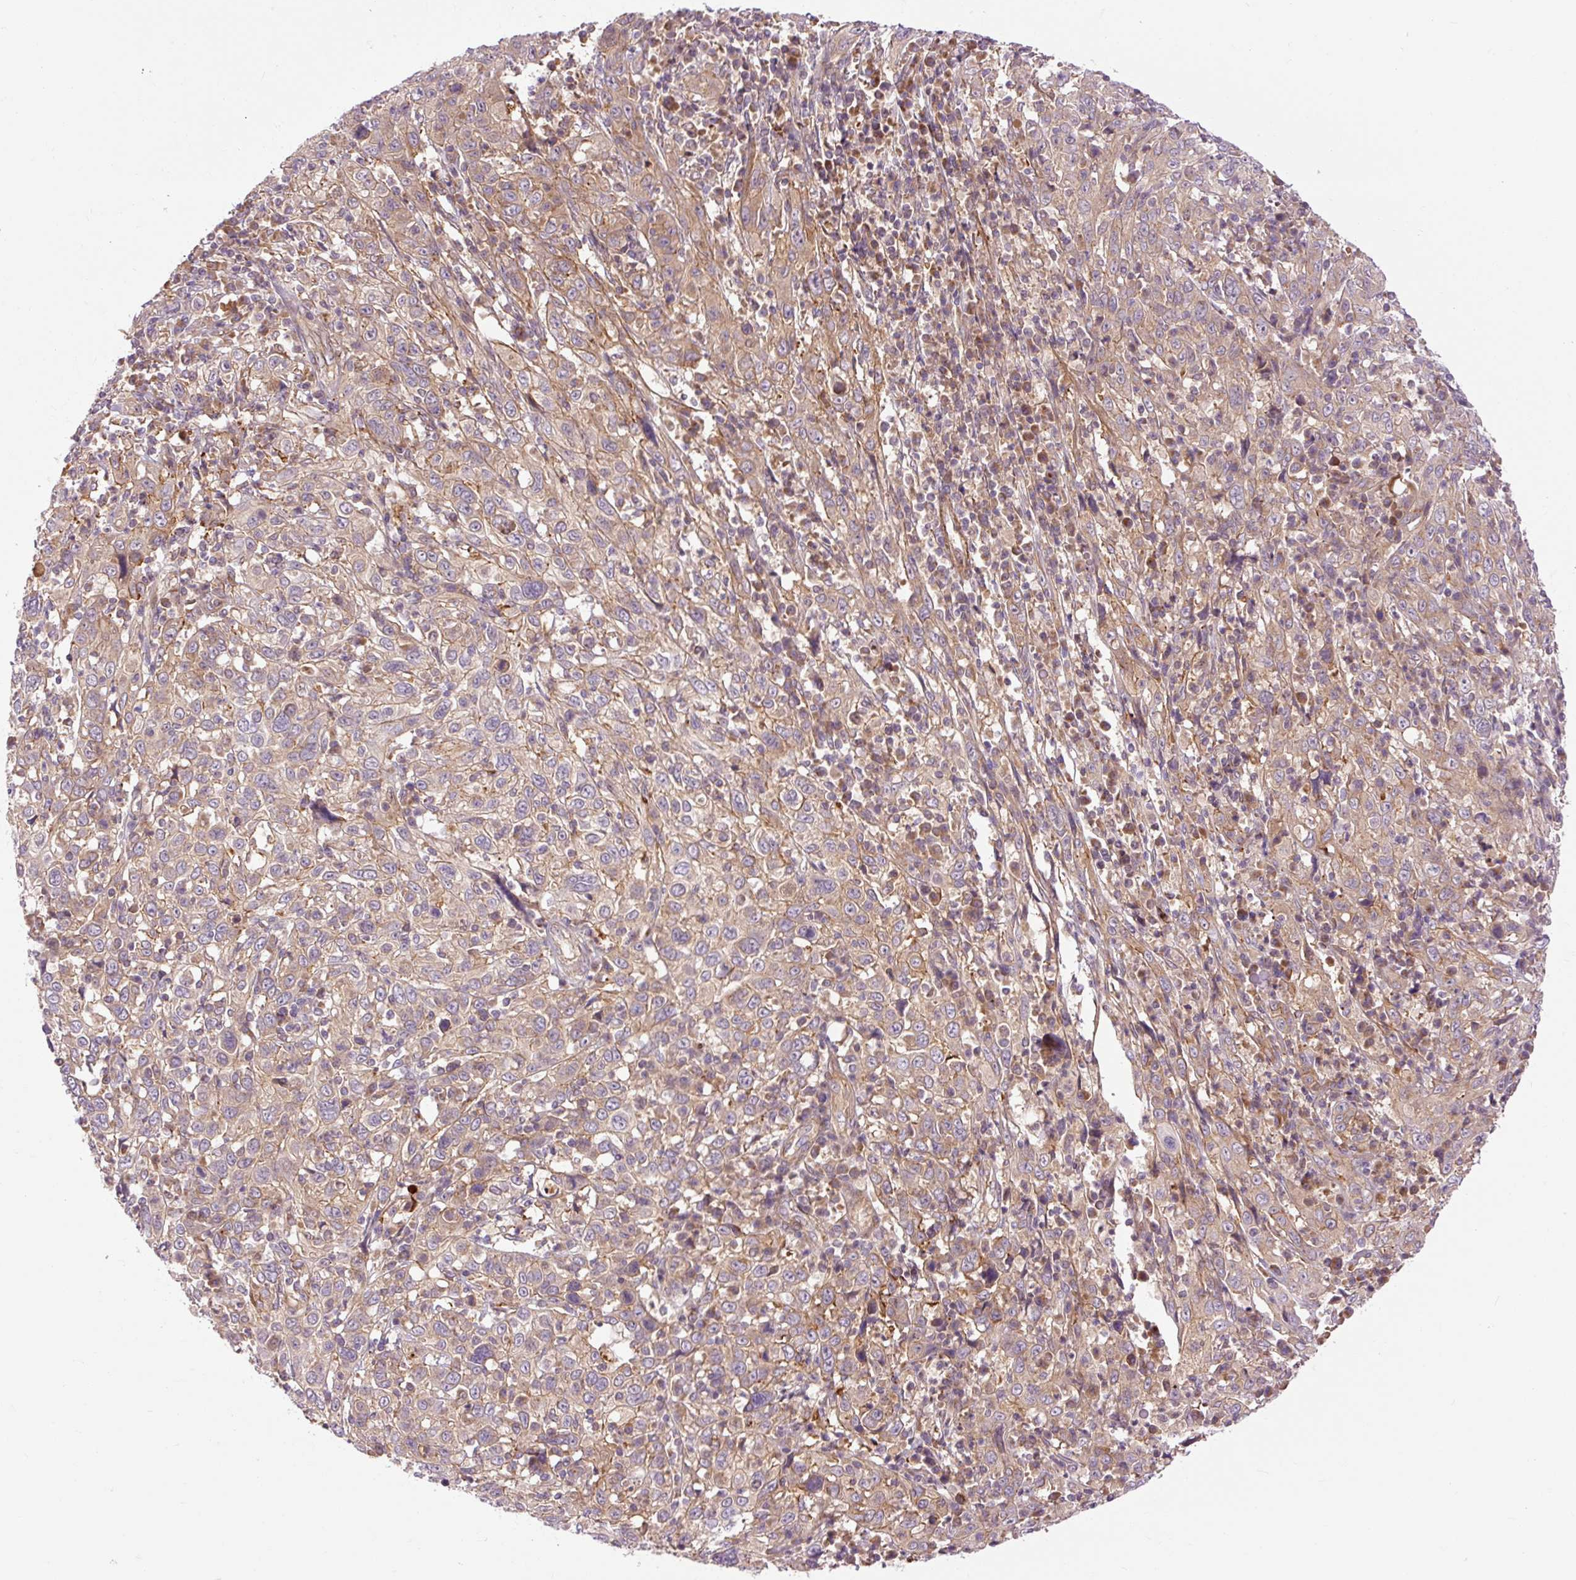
{"staining": {"intensity": "weak", "quantity": ">75%", "location": "cytoplasmic/membranous"}, "tissue": "cervical cancer", "cell_type": "Tumor cells", "image_type": "cancer", "snomed": [{"axis": "morphology", "description": "Squamous cell carcinoma, NOS"}, {"axis": "topography", "description": "Cervix"}], "caption": "The photomicrograph reveals a brown stain indicating the presence of a protein in the cytoplasmic/membranous of tumor cells in cervical squamous cell carcinoma. The protein is stained brown, and the nuclei are stained in blue (DAB IHC with brightfield microscopy, high magnification).", "gene": "RIPOR3", "patient": {"sex": "female", "age": 46}}